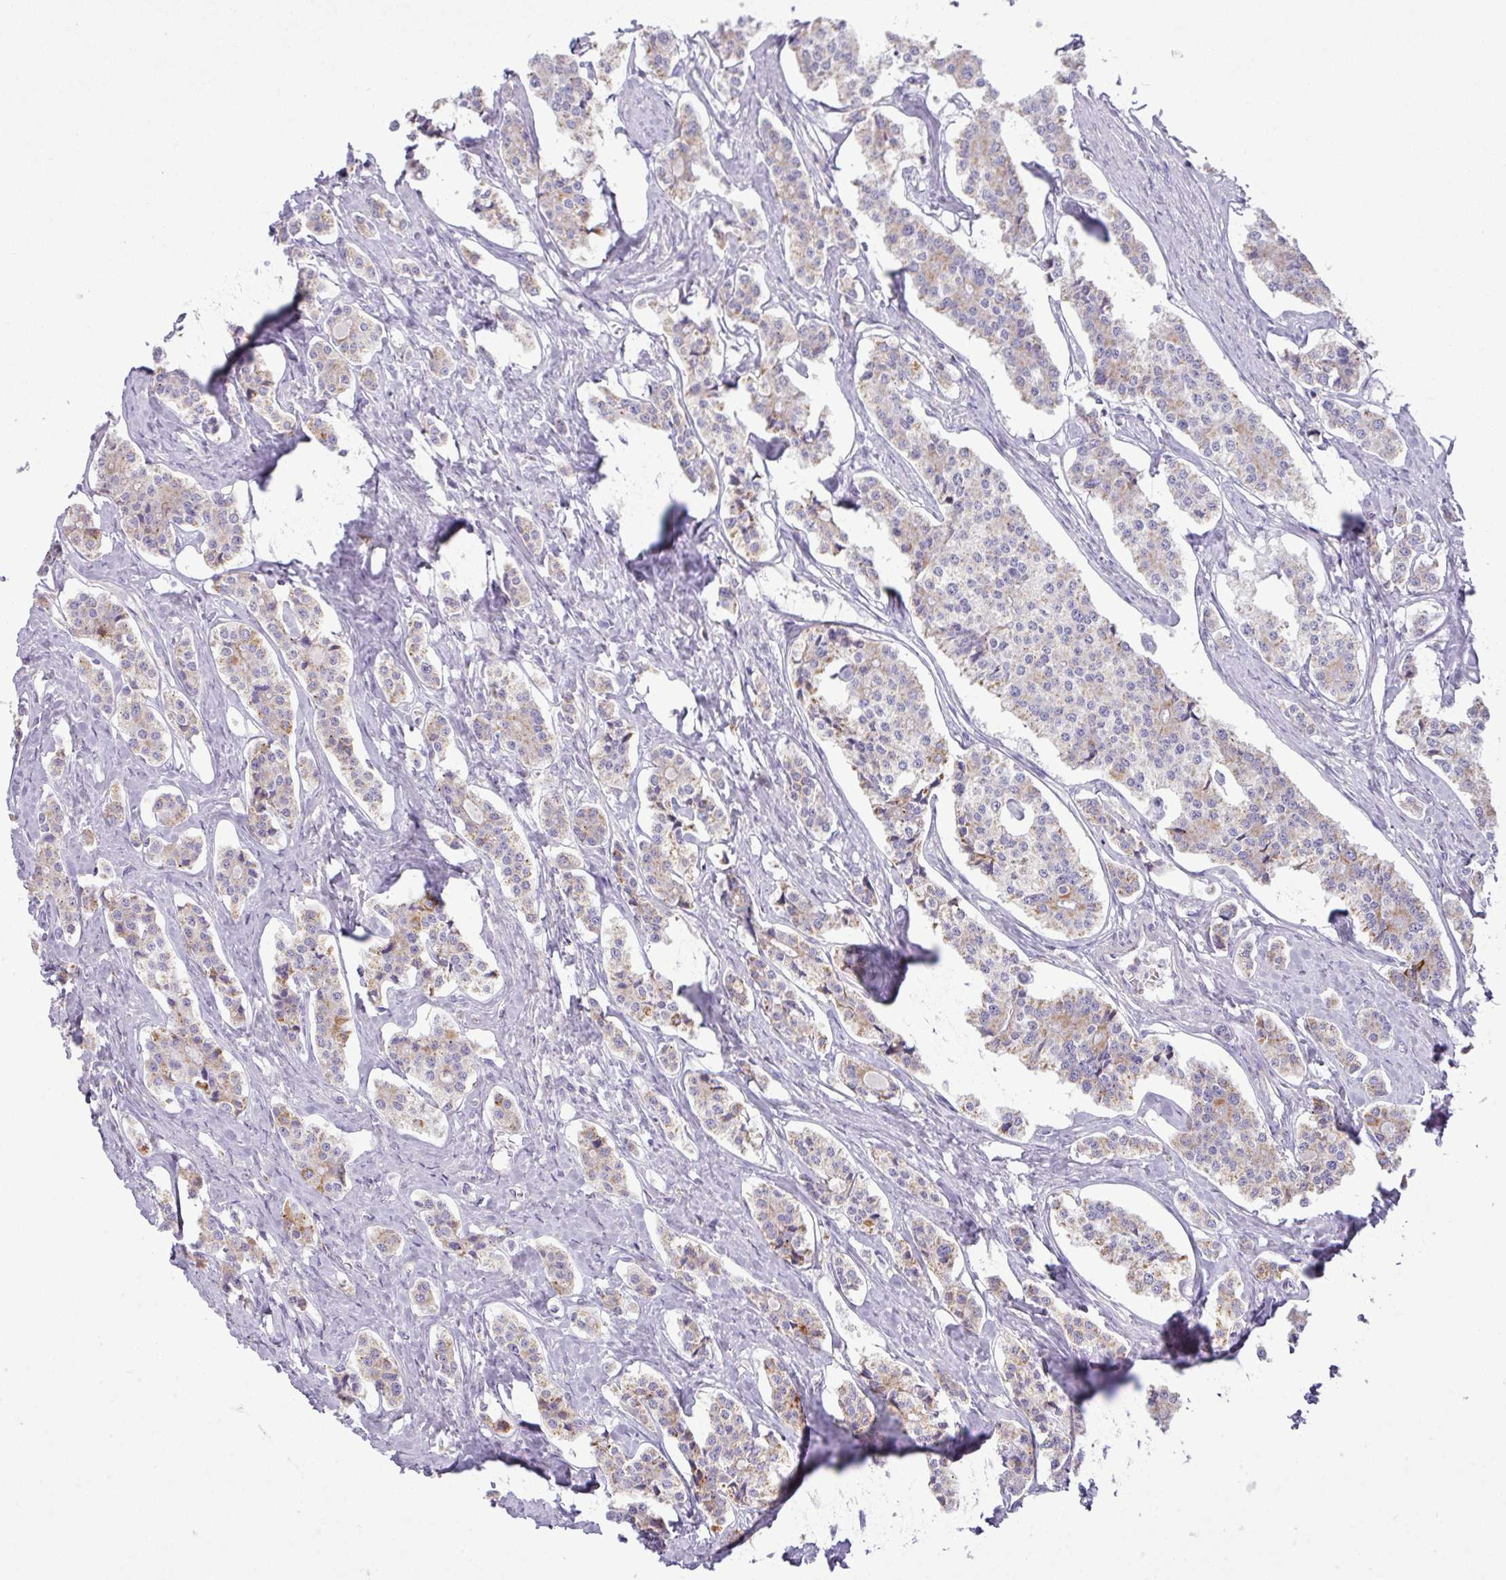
{"staining": {"intensity": "strong", "quantity": "25%-75%", "location": "cytoplasmic/membranous"}, "tissue": "carcinoid", "cell_type": "Tumor cells", "image_type": "cancer", "snomed": [{"axis": "morphology", "description": "Carcinoid, malignant, NOS"}, {"axis": "topography", "description": "Small intestine"}], "caption": "Protein staining by immunohistochemistry (IHC) shows strong cytoplasmic/membranous expression in about 25%-75% of tumor cells in carcinoid. The staining was performed using DAB, with brown indicating positive protein expression. Nuclei are stained blue with hematoxylin.", "gene": "ZNF81", "patient": {"sex": "male", "age": 63}}